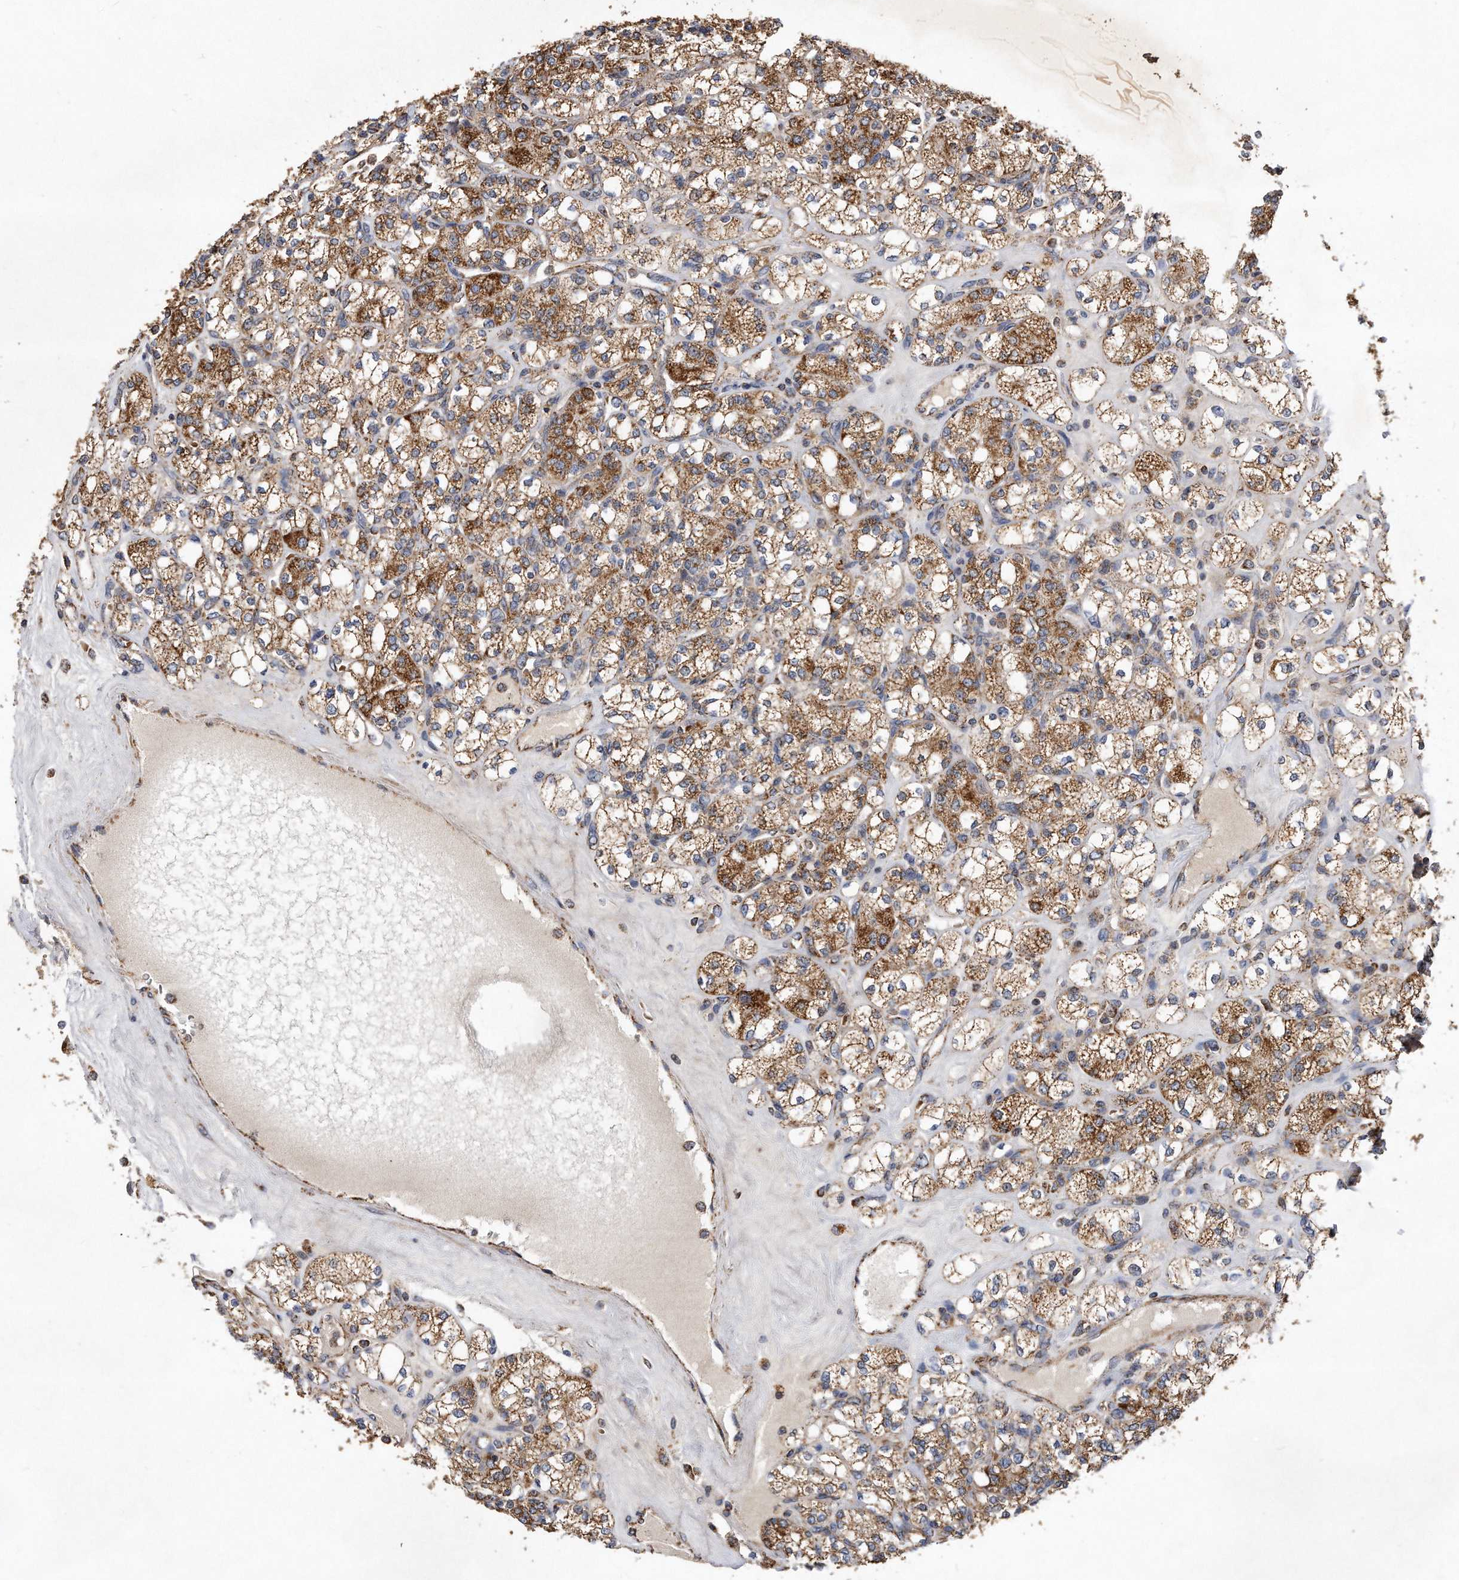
{"staining": {"intensity": "moderate", "quantity": ">75%", "location": "cytoplasmic/membranous"}, "tissue": "renal cancer", "cell_type": "Tumor cells", "image_type": "cancer", "snomed": [{"axis": "morphology", "description": "Adenocarcinoma, NOS"}, {"axis": "topography", "description": "Kidney"}], "caption": "IHC of human adenocarcinoma (renal) reveals medium levels of moderate cytoplasmic/membranous expression in approximately >75% of tumor cells.", "gene": "PPP5C", "patient": {"sex": "male", "age": 77}}